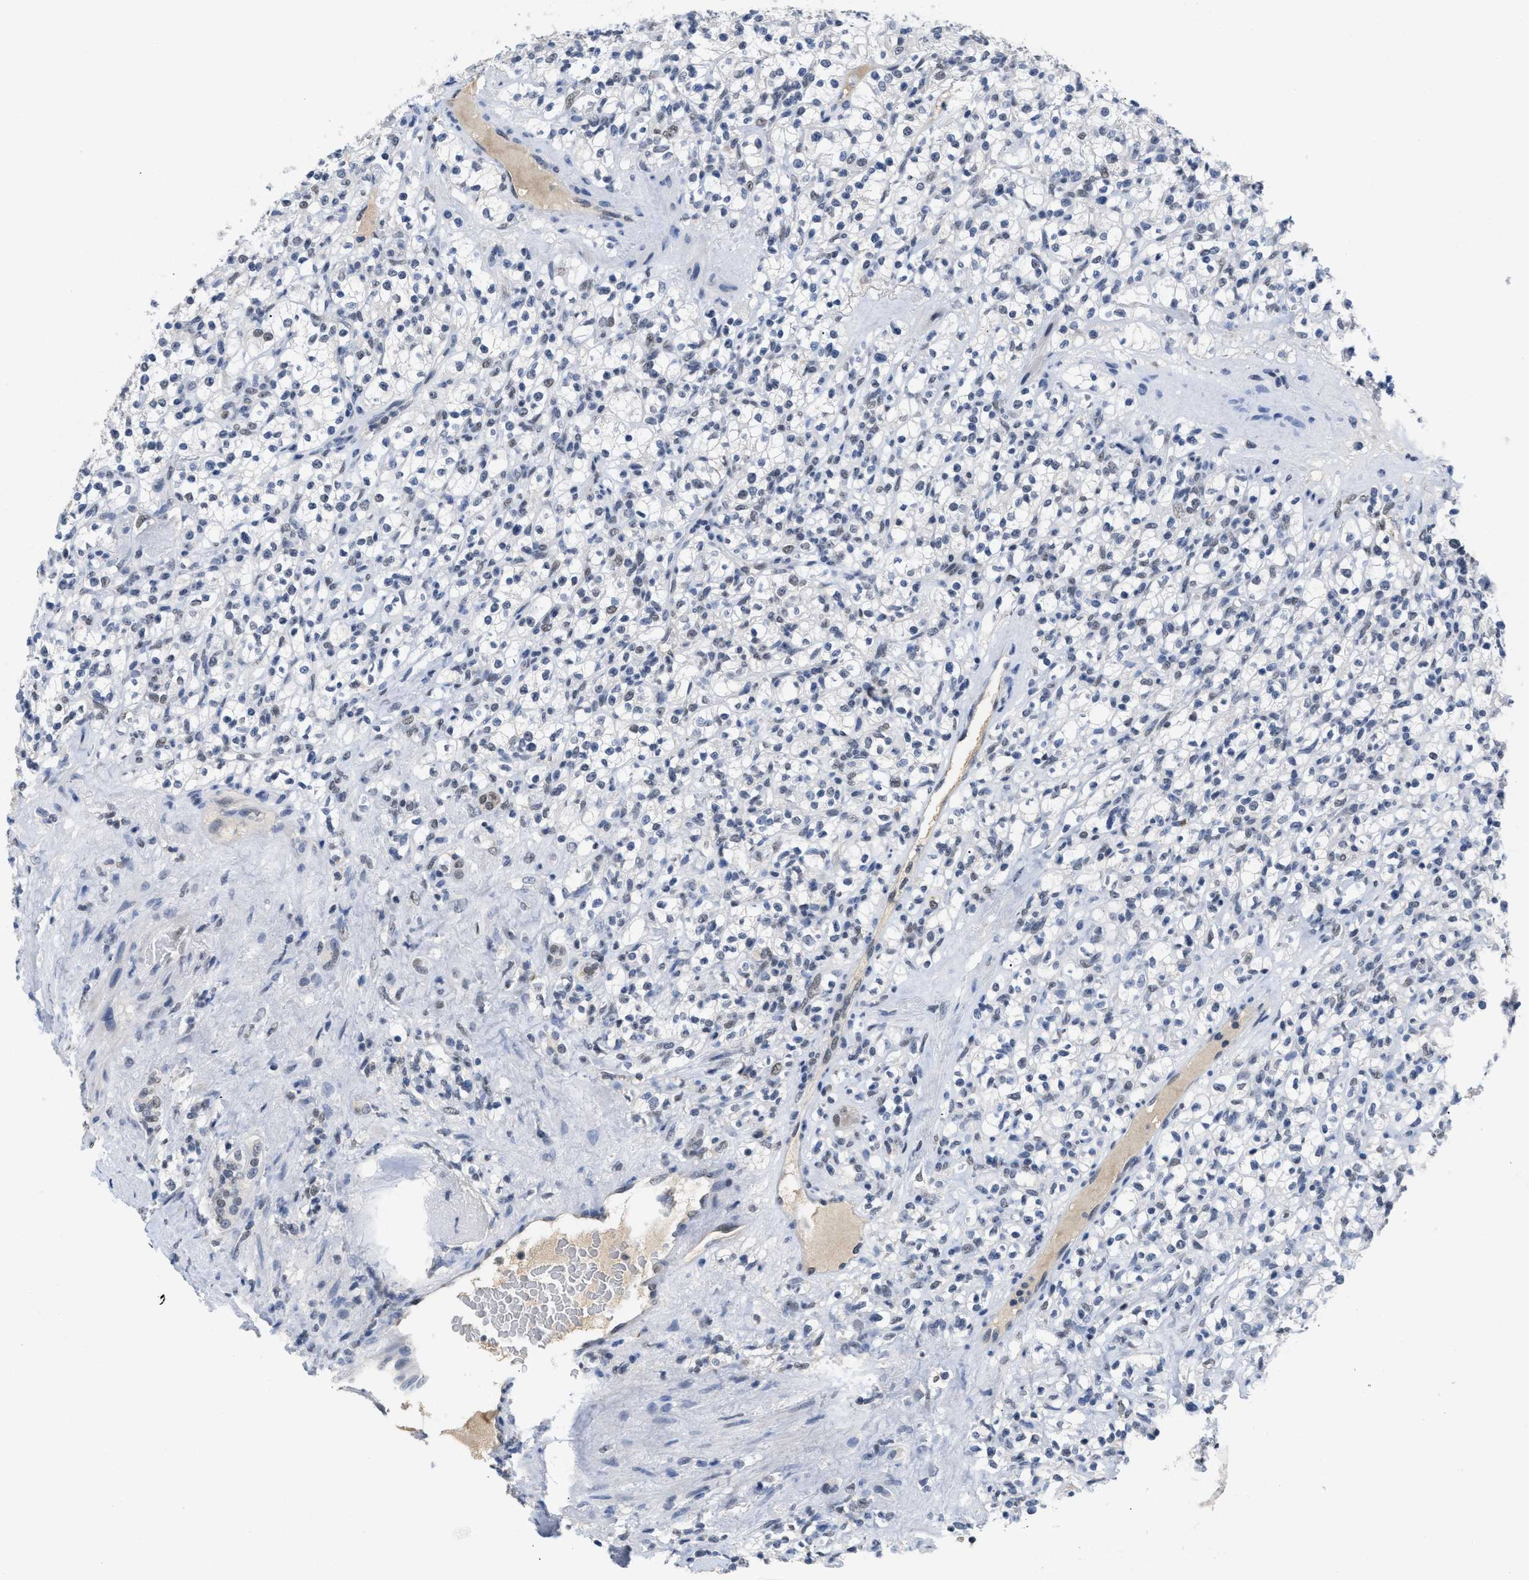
{"staining": {"intensity": "weak", "quantity": "<25%", "location": "nuclear"}, "tissue": "renal cancer", "cell_type": "Tumor cells", "image_type": "cancer", "snomed": [{"axis": "morphology", "description": "Normal tissue, NOS"}, {"axis": "morphology", "description": "Adenocarcinoma, NOS"}, {"axis": "topography", "description": "Kidney"}], "caption": "This histopathology image is of renal cancer (adenocarcinoma) stained with immunohistochemistry (IHC) to label a protein in brown with the nuclei are counter-stained blue. There is no expression in tumor cells.", "gene": "GGNBP2", "patient": {"sex": "female", "age": 72}}